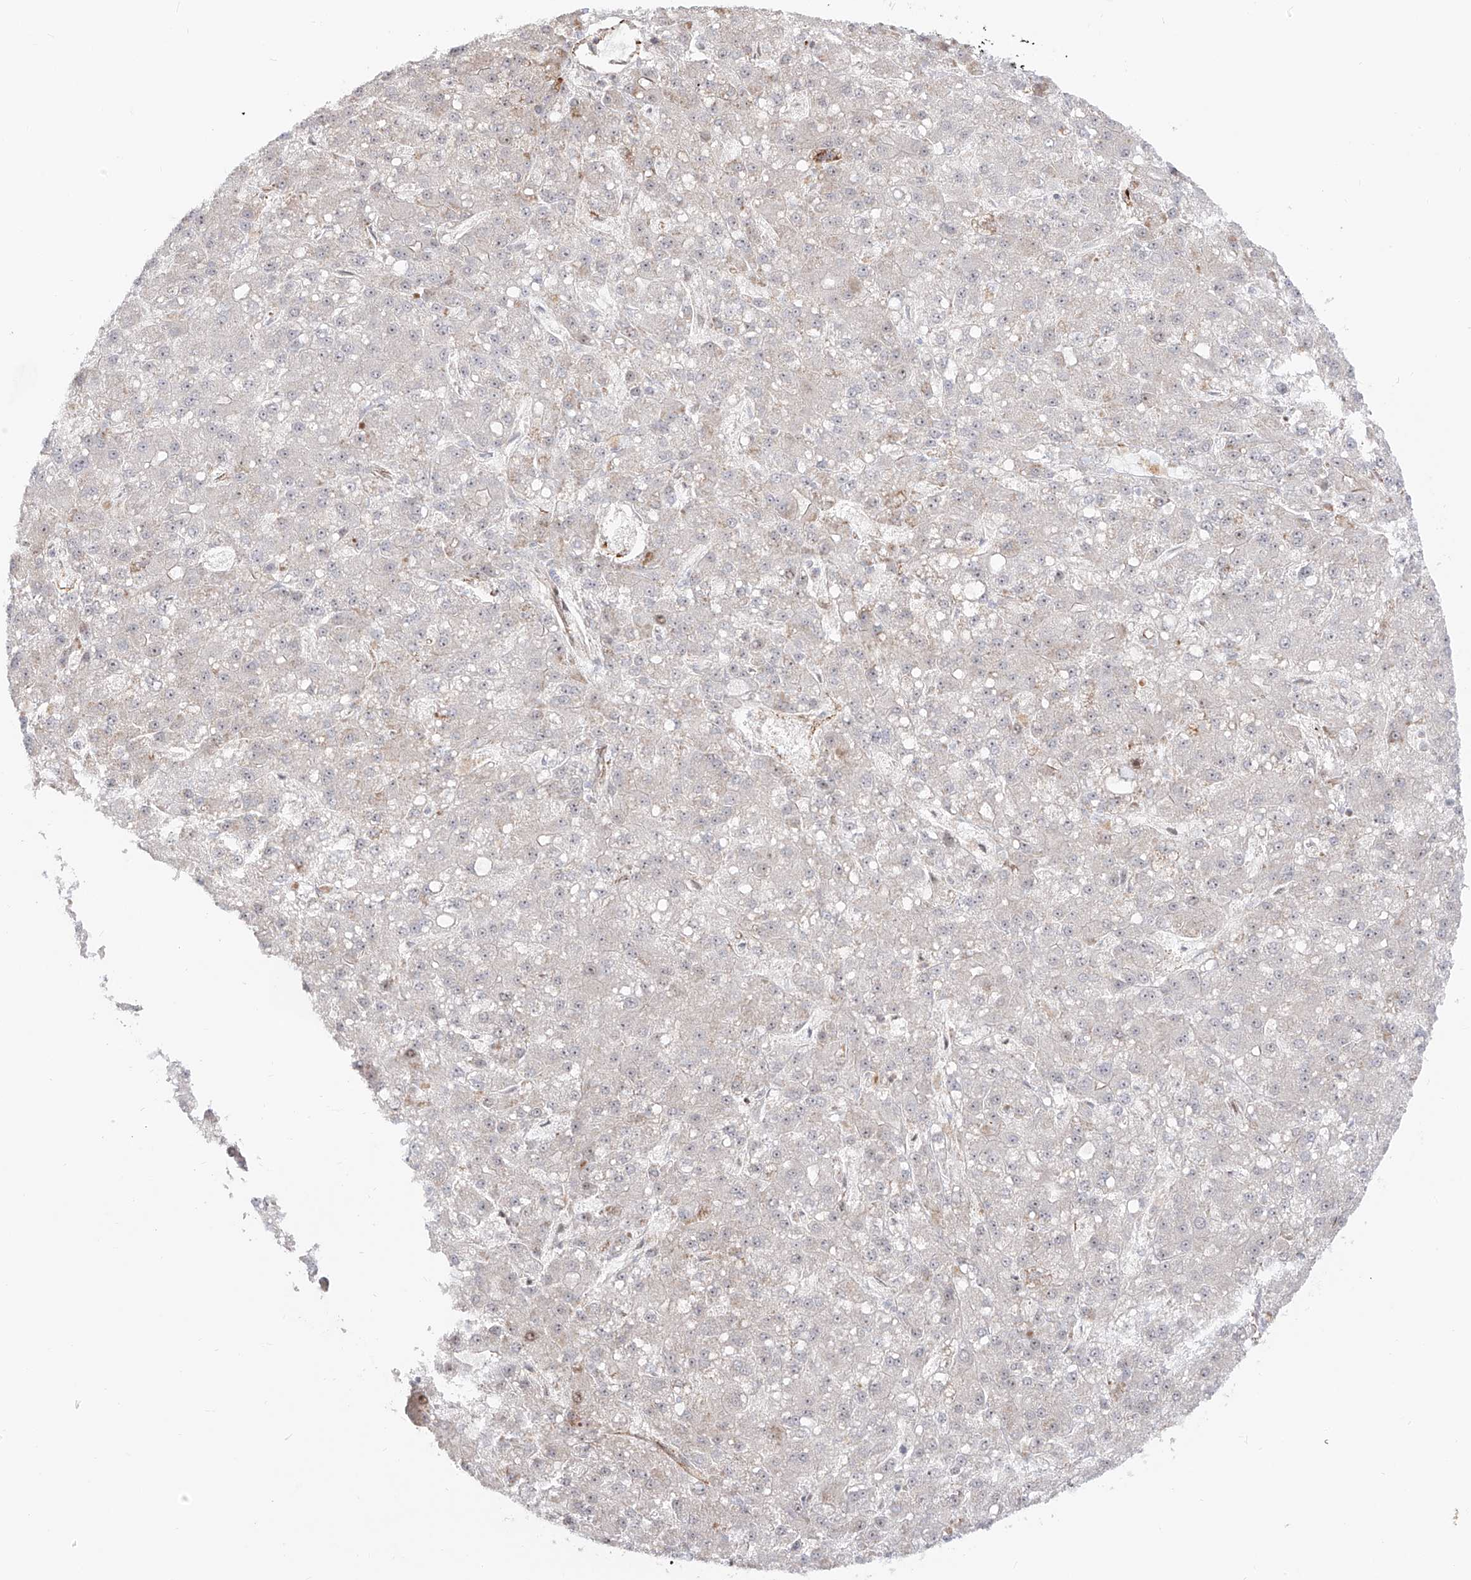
{"staining": {"intensity": "moderate", "quantity": "<25%", "location": "nuclear"}, "tissue": "liver cancer", "cell_type": "Tumor cells", "image_type": "cancer", "snomed": [{"axis": "morphology", "description": "Carcinoma, Hepatocellular, NOS"}, {"axis": "topography", "description": "Liver"}], "caption": "High-magnification brightfield microscopy of liver hepatocellular carcinoma stained with DAB (3,3'-diaminobenzidine) (brown) and counterstained with hematoxylin (blue). tumor cells exhibit moderate nuclear expression is identified in approximately<25% of cells.", "gene": "ZNF180", "patient": {"sex": "male", "age": 67}}